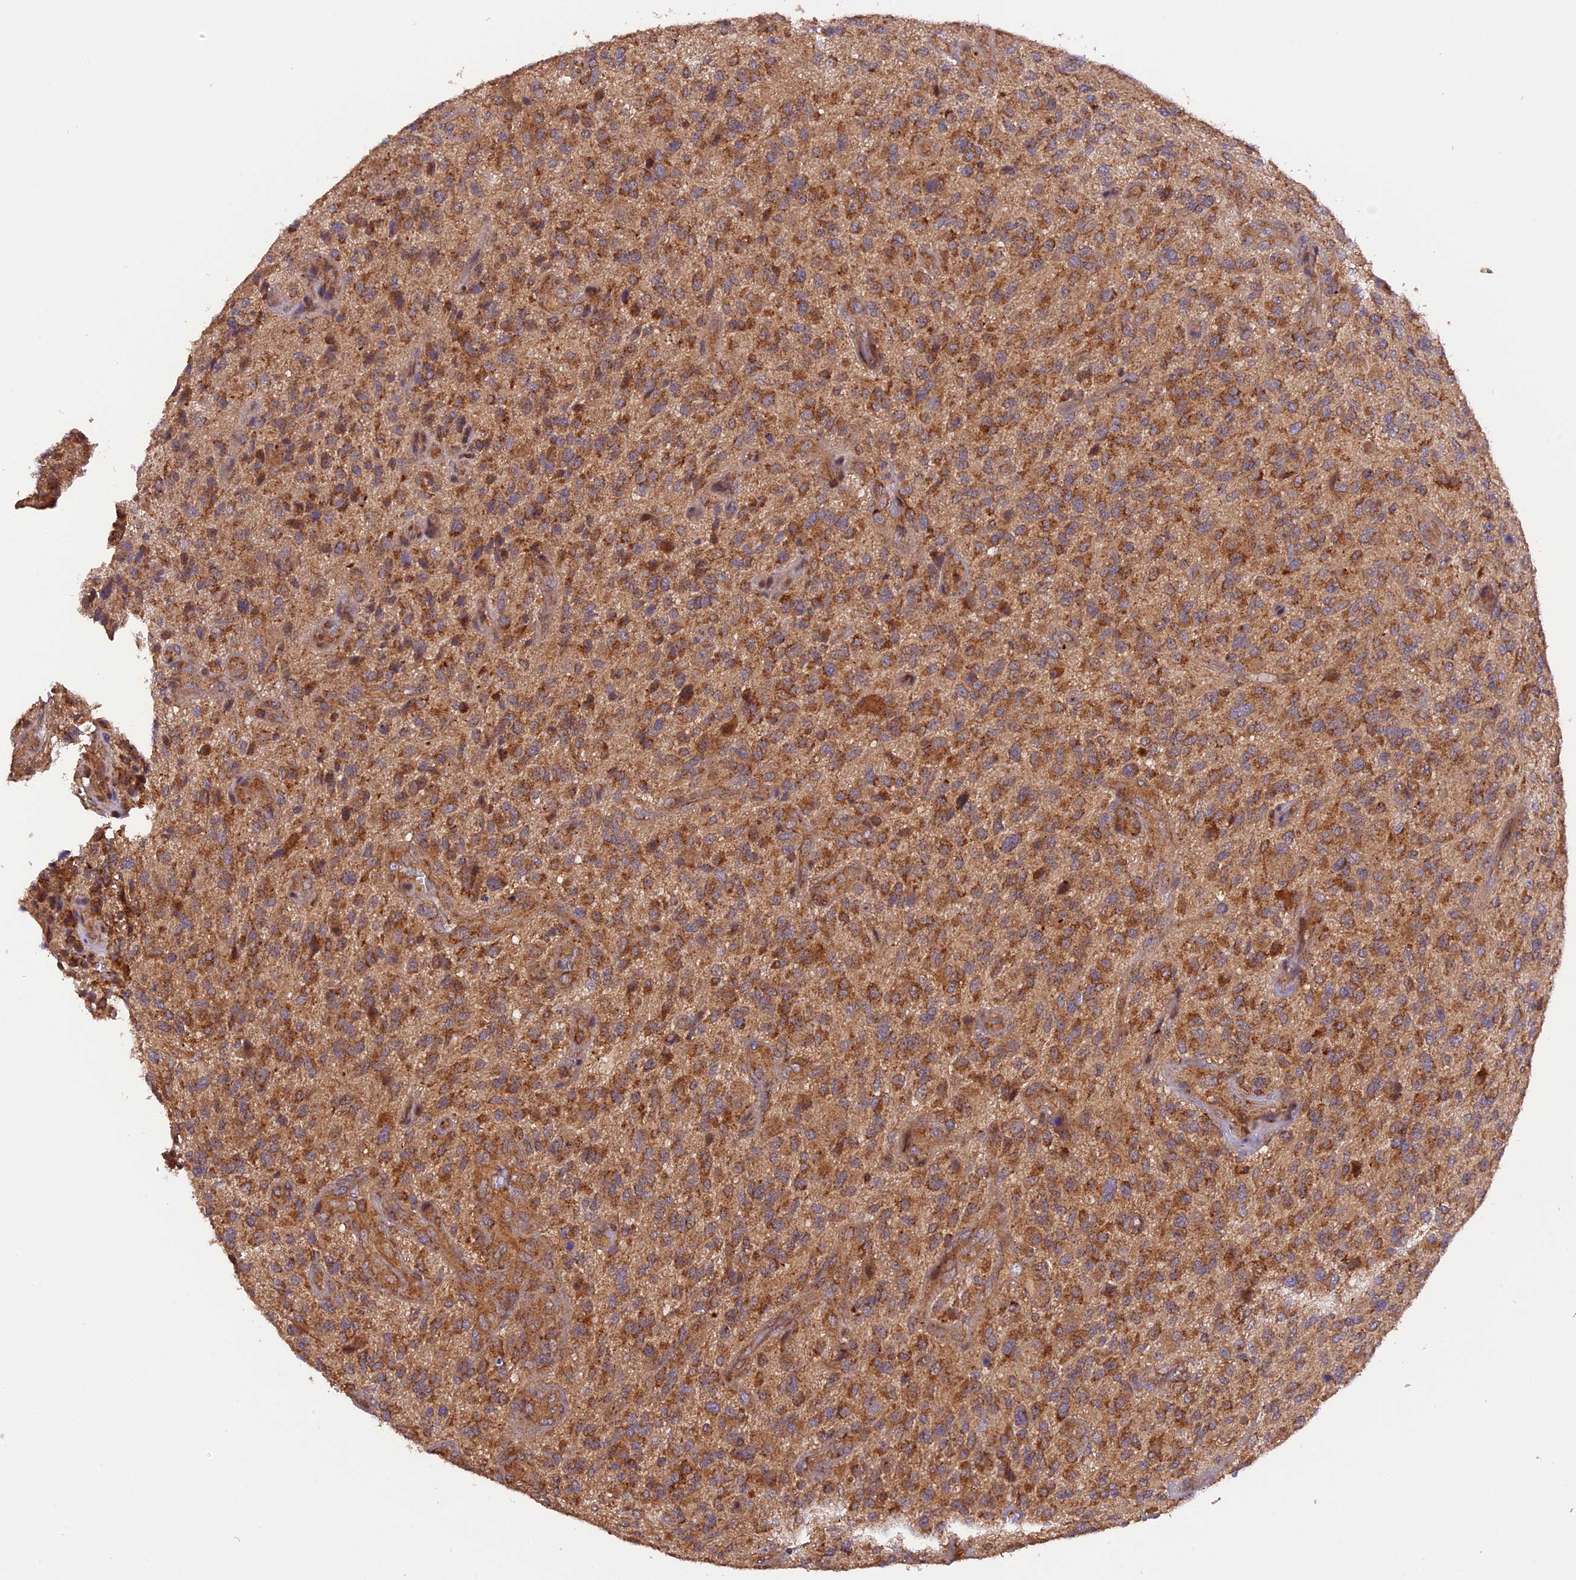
{"staining": {"intensity": "moderate", "quantity": ">75%", "location": "cytoplasmic/membranous"}, "tissue": "glioma", "cell_type": "Tumor cells", "image_type": "cancer", "snomed": [{"axis": "morphology", "description": "Glioma, malignant, High grade"}, {"axis": "topography", "description": "Brain"}], "caption": "Approximately >75% of tumor cells in malignant high-grade glioma demonstrate moderate cytoplasmic/membranous protein positivity as visualized by brown immunohistochemical staining.", "gene": "PEX3", "patient": {"sex": "male", "age": 47}}